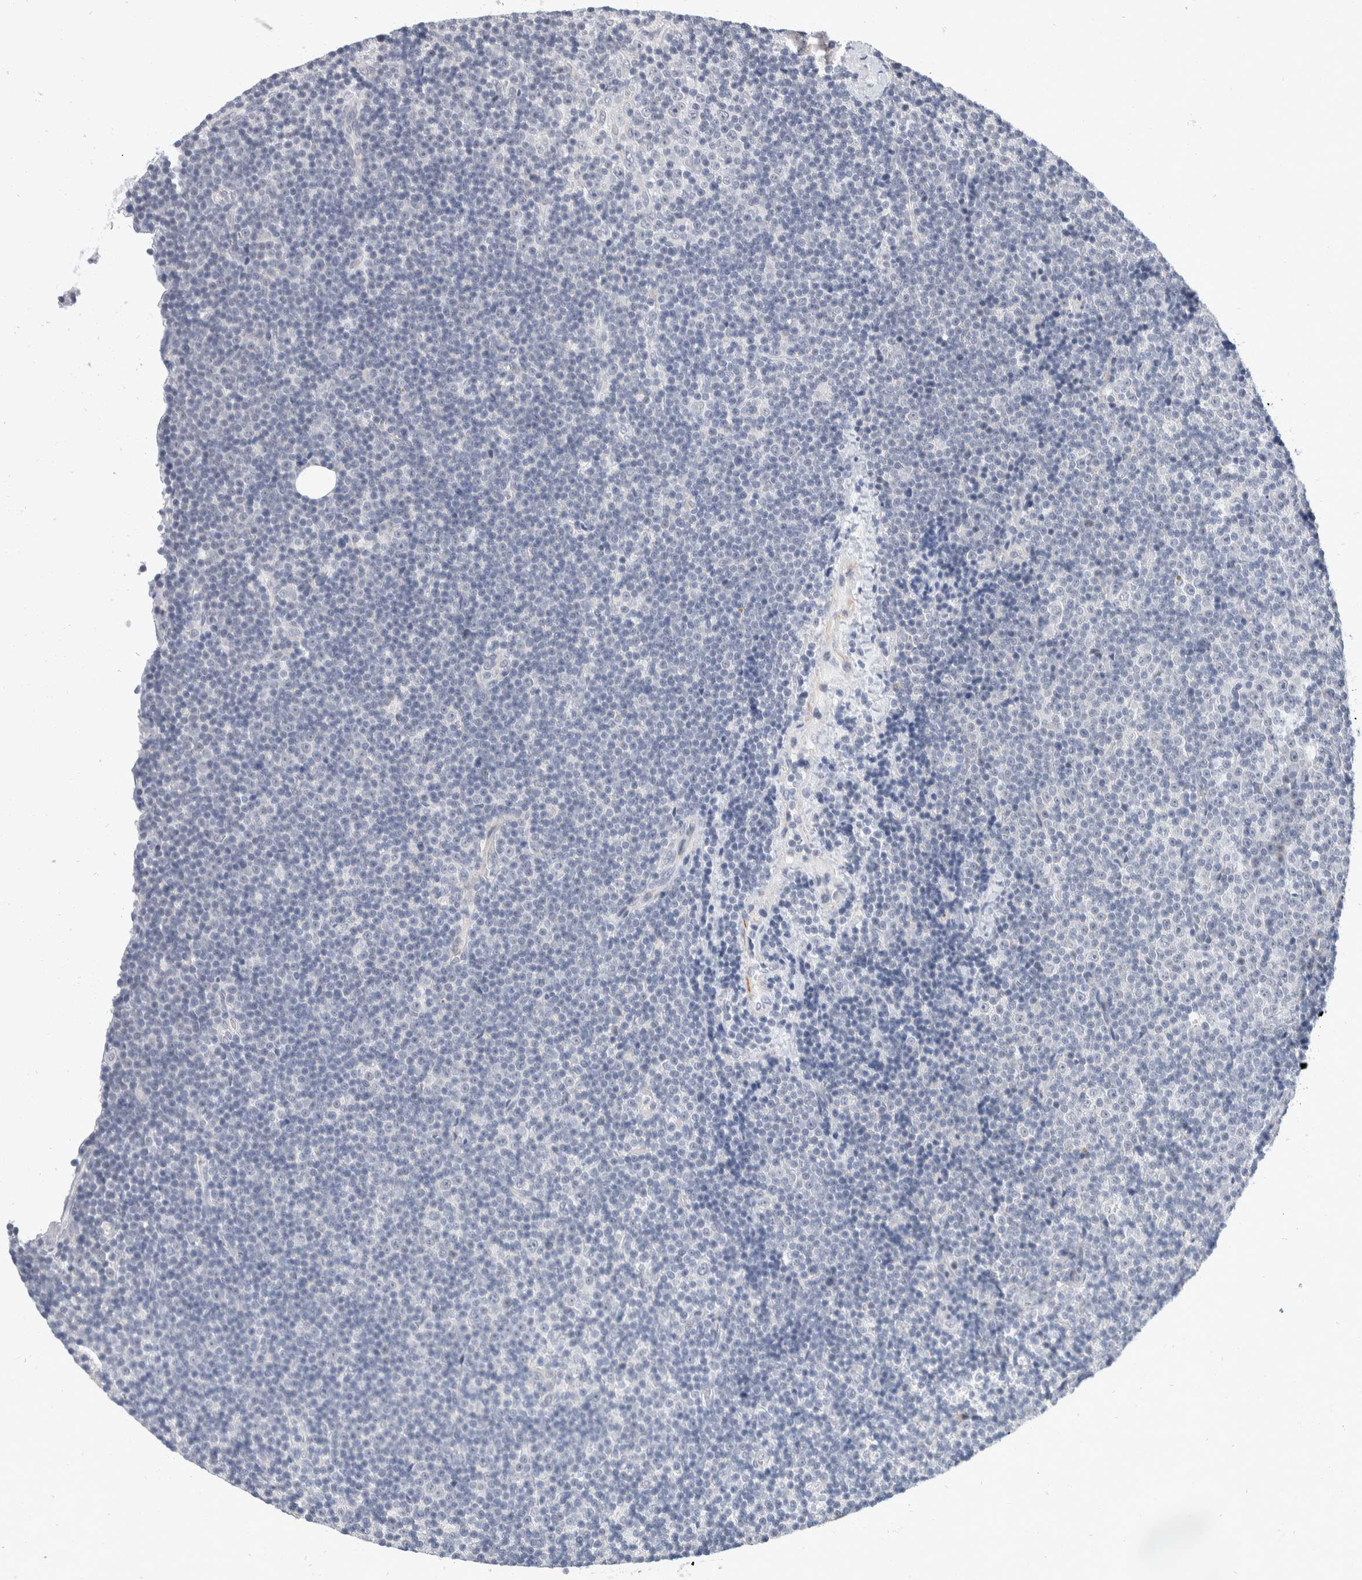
{"staining": {"intensity": "negative", "quantity": "none", "location": "none"}, "tissue": "lymphoma", "cell_type": "Tumor cells", "image_type": "cancer", "snomed": [{"axis": "morphology", "description": "Malignant lymphoma, non-Hodgkin's type, Low grade"}, {"axis": "topography", "description": "Lymph node"}], "caption": "Photomicrograph shows no significant protein positivity in tumor cells of low-grade malignant lymphoma, non-Hodgkin's type.", "gene": "CATSPERD", "patient": {"sex": "female", "age": 67}}